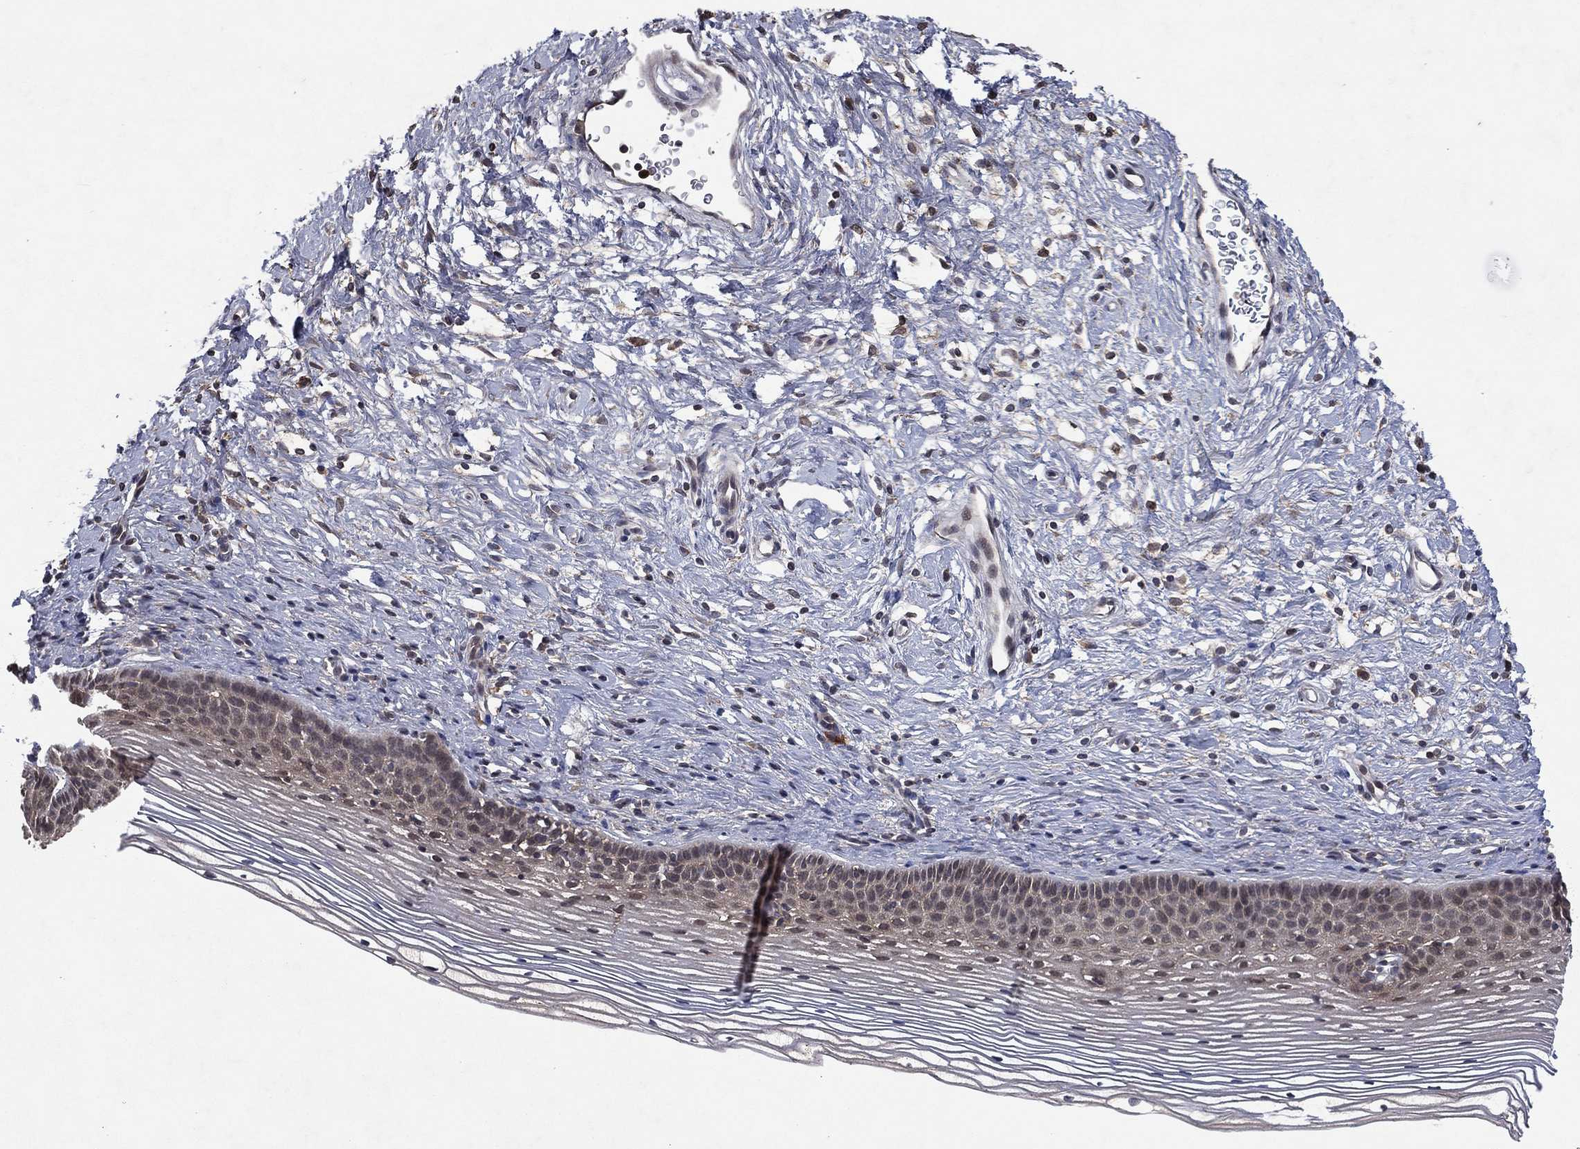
{"staining": {"intensity": "negative", "quantity": "none", "location": "none"}, "tissue": "cervix", "cell_type": "Squamous epithelial cells", "image_type": "normal", "snomed": [{"axis": "morphology", "description": "Normal tissue, NOS"}, {"axis": "topography", "description": "Cervix"}], "caption": "This micrograph is of normal cervix stained with immunohistochemistry to label a protein in brown with the nuclei are counter-stained blue. There is no staining in squamous epithelial cells.", "gene": "ATG4B", "patient": {"sex": "female", "age": 39}}